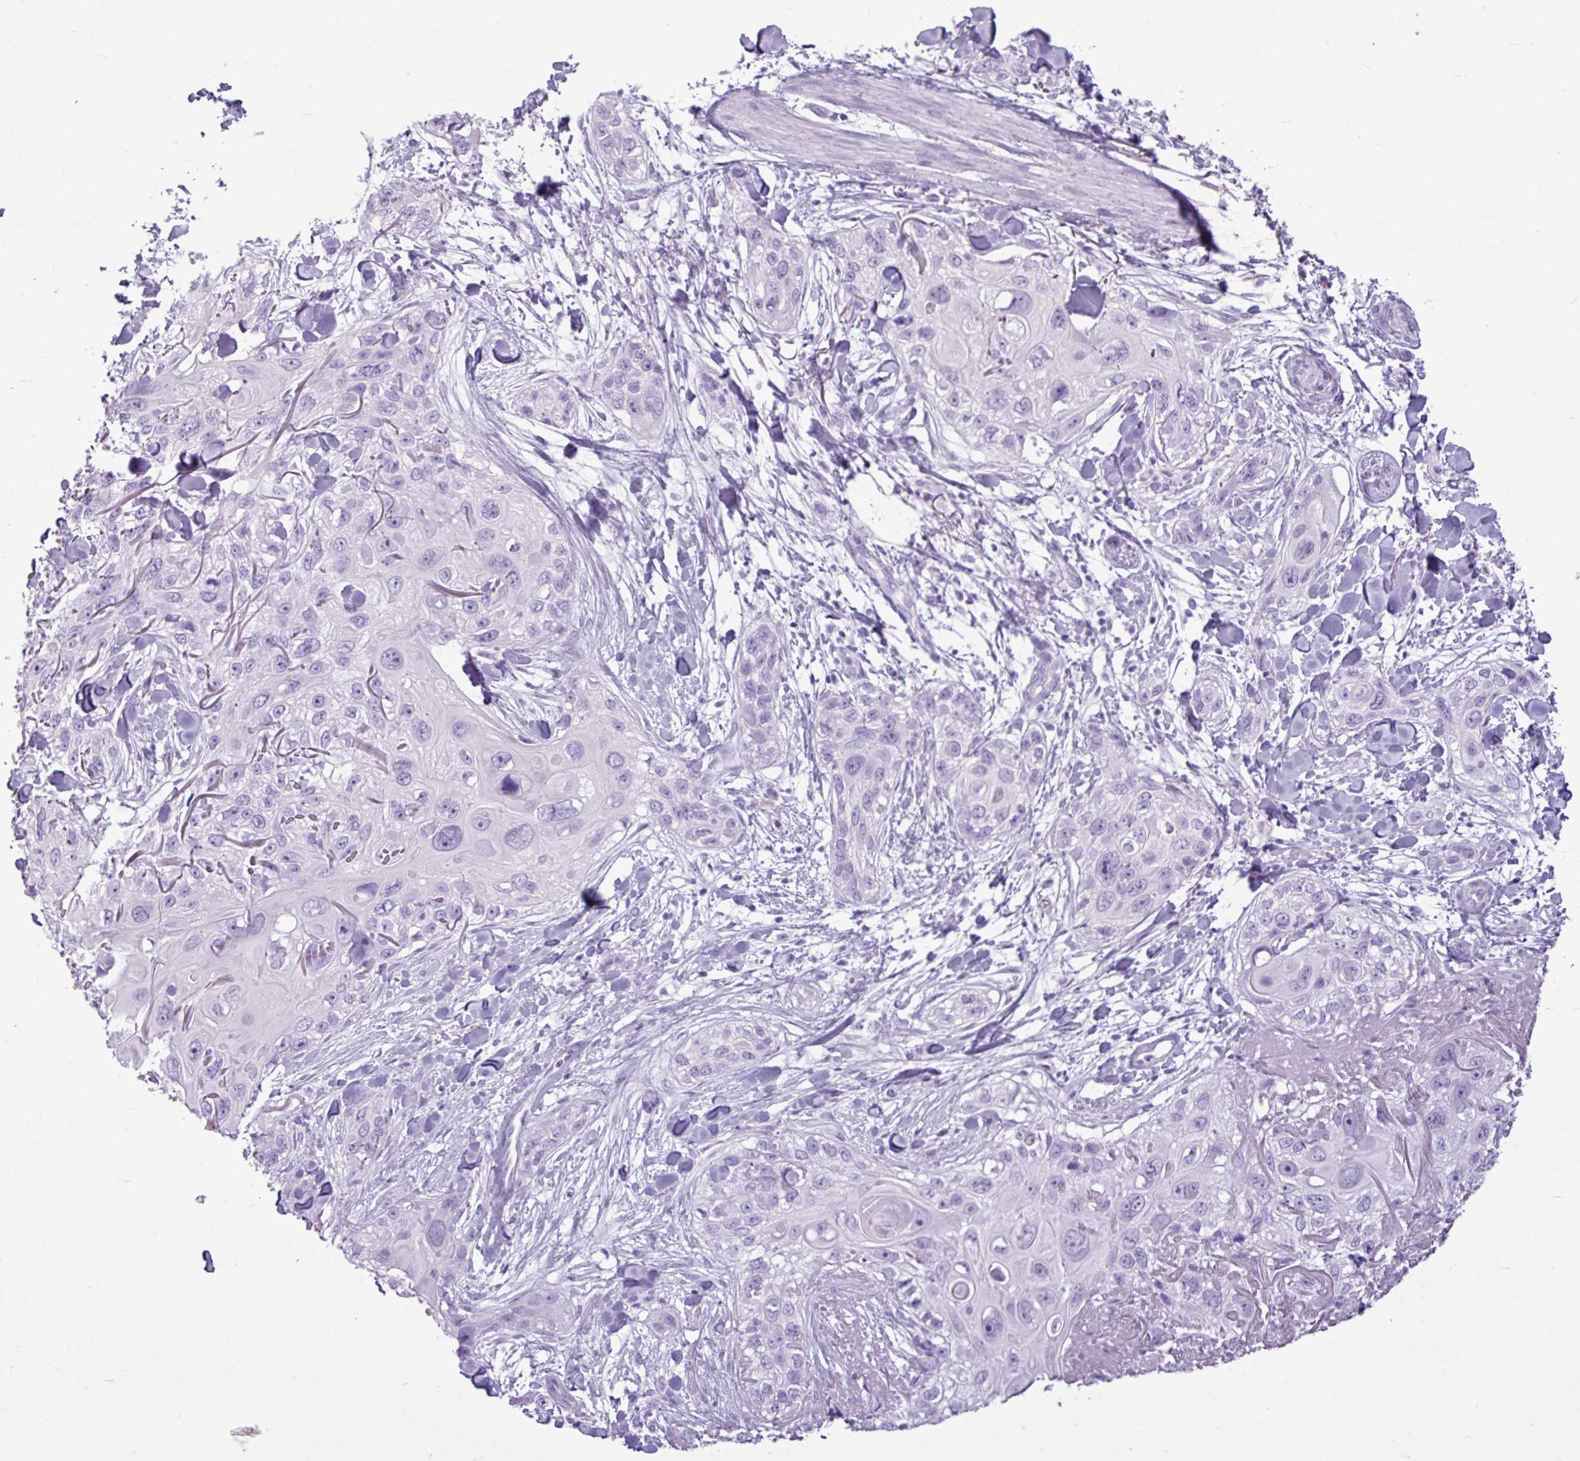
{"staining": {"intensity": "negative", "quantity": "none", "location": "none"}, "tissue": "skin cancer", "cell_type": "Tumor cells", "image_type": "cancer", "snomed": [{"axis": "morphology", "description": "Normal tissue, NOS"}, {"axis": "morphology", "description": "Squamous cell carcinoma, NOS"}, {"axis": "topography", "description": "Skin"}], "caption": "Skin squamous cell carcinoma stained for a protein using immunohistochemistry (IHC) displays no expression tumor cells.", "gene": "AMY1B", "patient": {"sex": "male", "age": 72}}